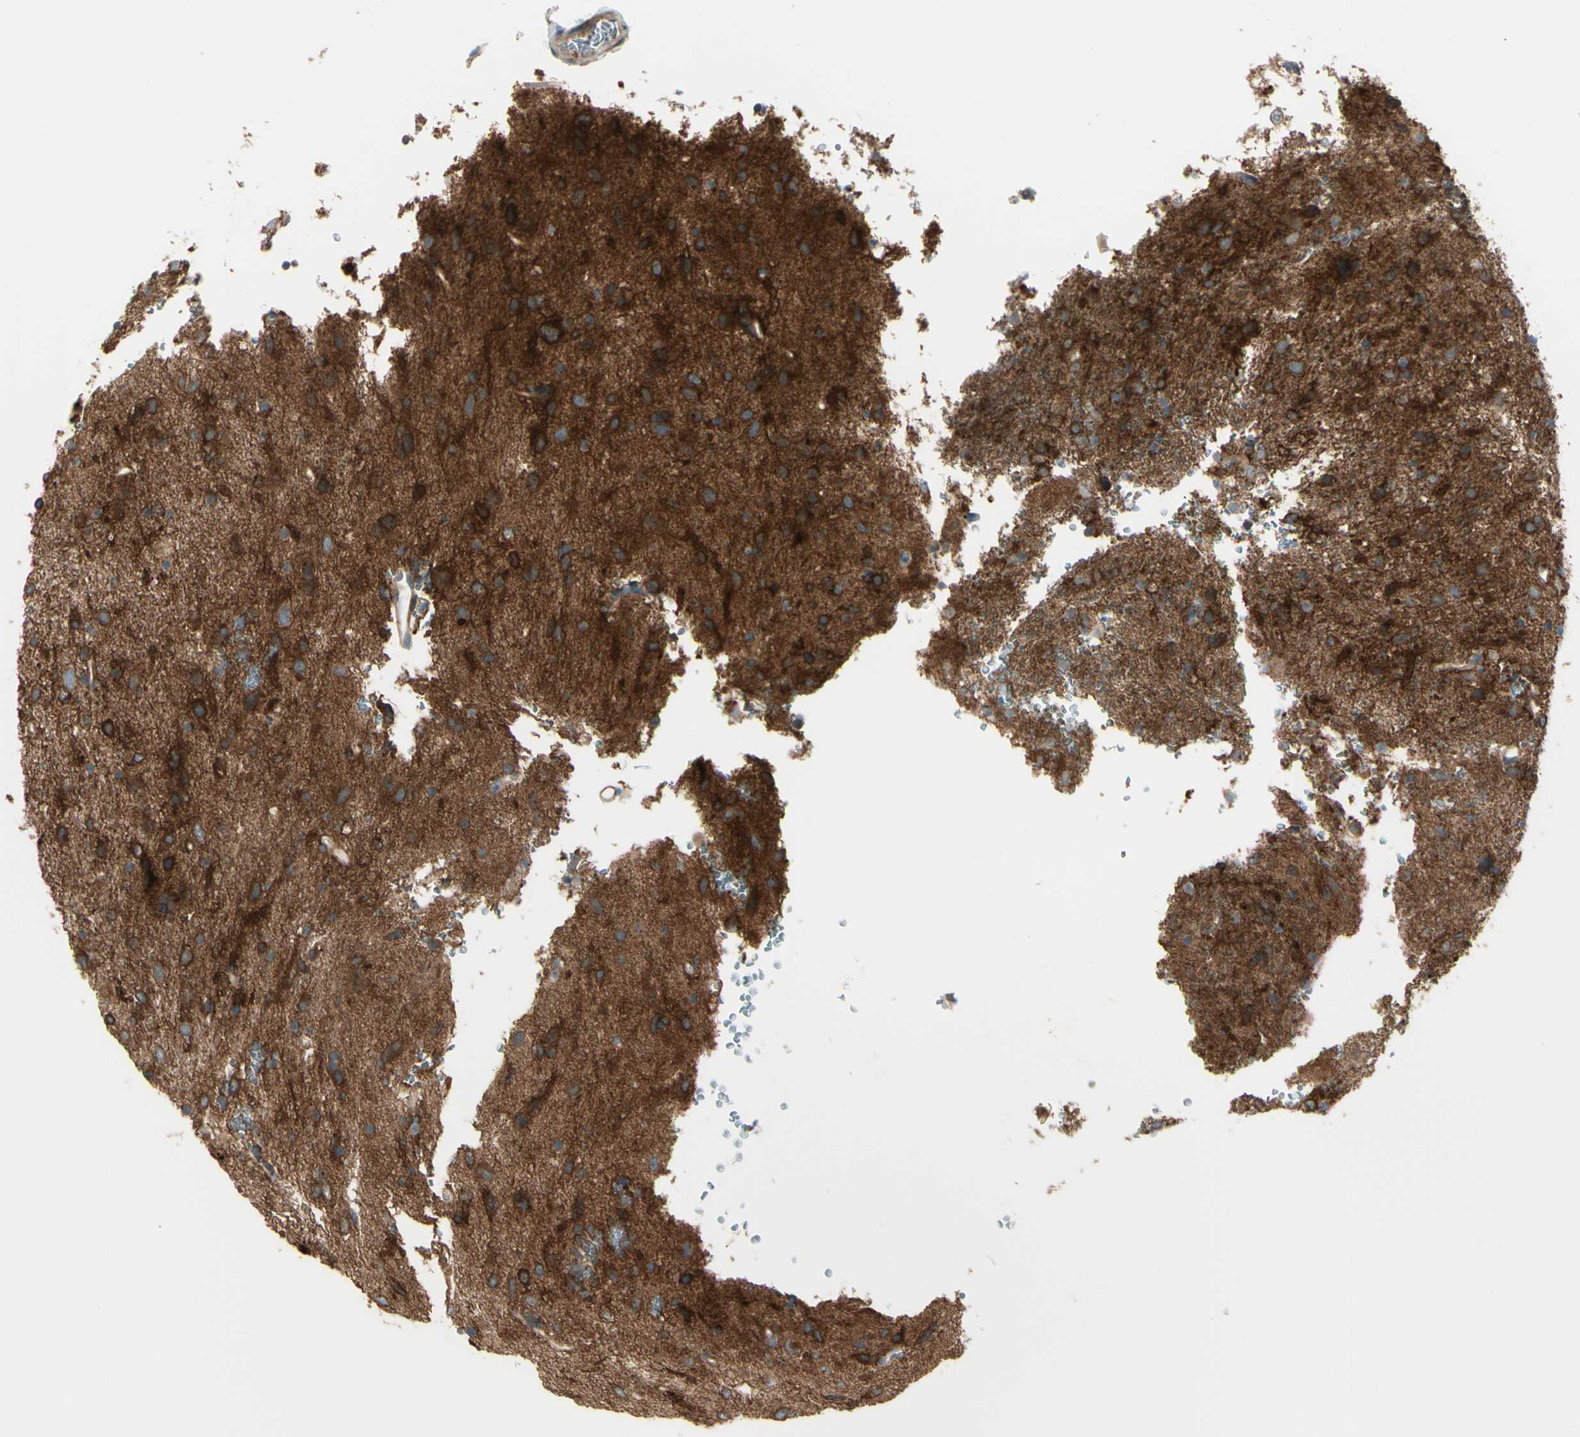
{"staining": {"intensity": "strong", "quantity": ">75%", "location": "cytoplasmic/membranous"}, "tissue": "glioma", "cell_type": "Tumor cells", "image_type": "cancer", "snomed": [{"axis": "morphology", "description": "Glioma, malignant, Low grade"}, {"axis": "topography", "description": "Brain"}], "caption": "IHC photomicrograph of malignant low-grade glioma stained for a protein (brown), which demonstrates high levels of strong cytoplasmic/membranous expression in approximately >75% of tumor cells.", "gene": "PCDHGA2", "patient": {"sex": "male", "age": 77}}